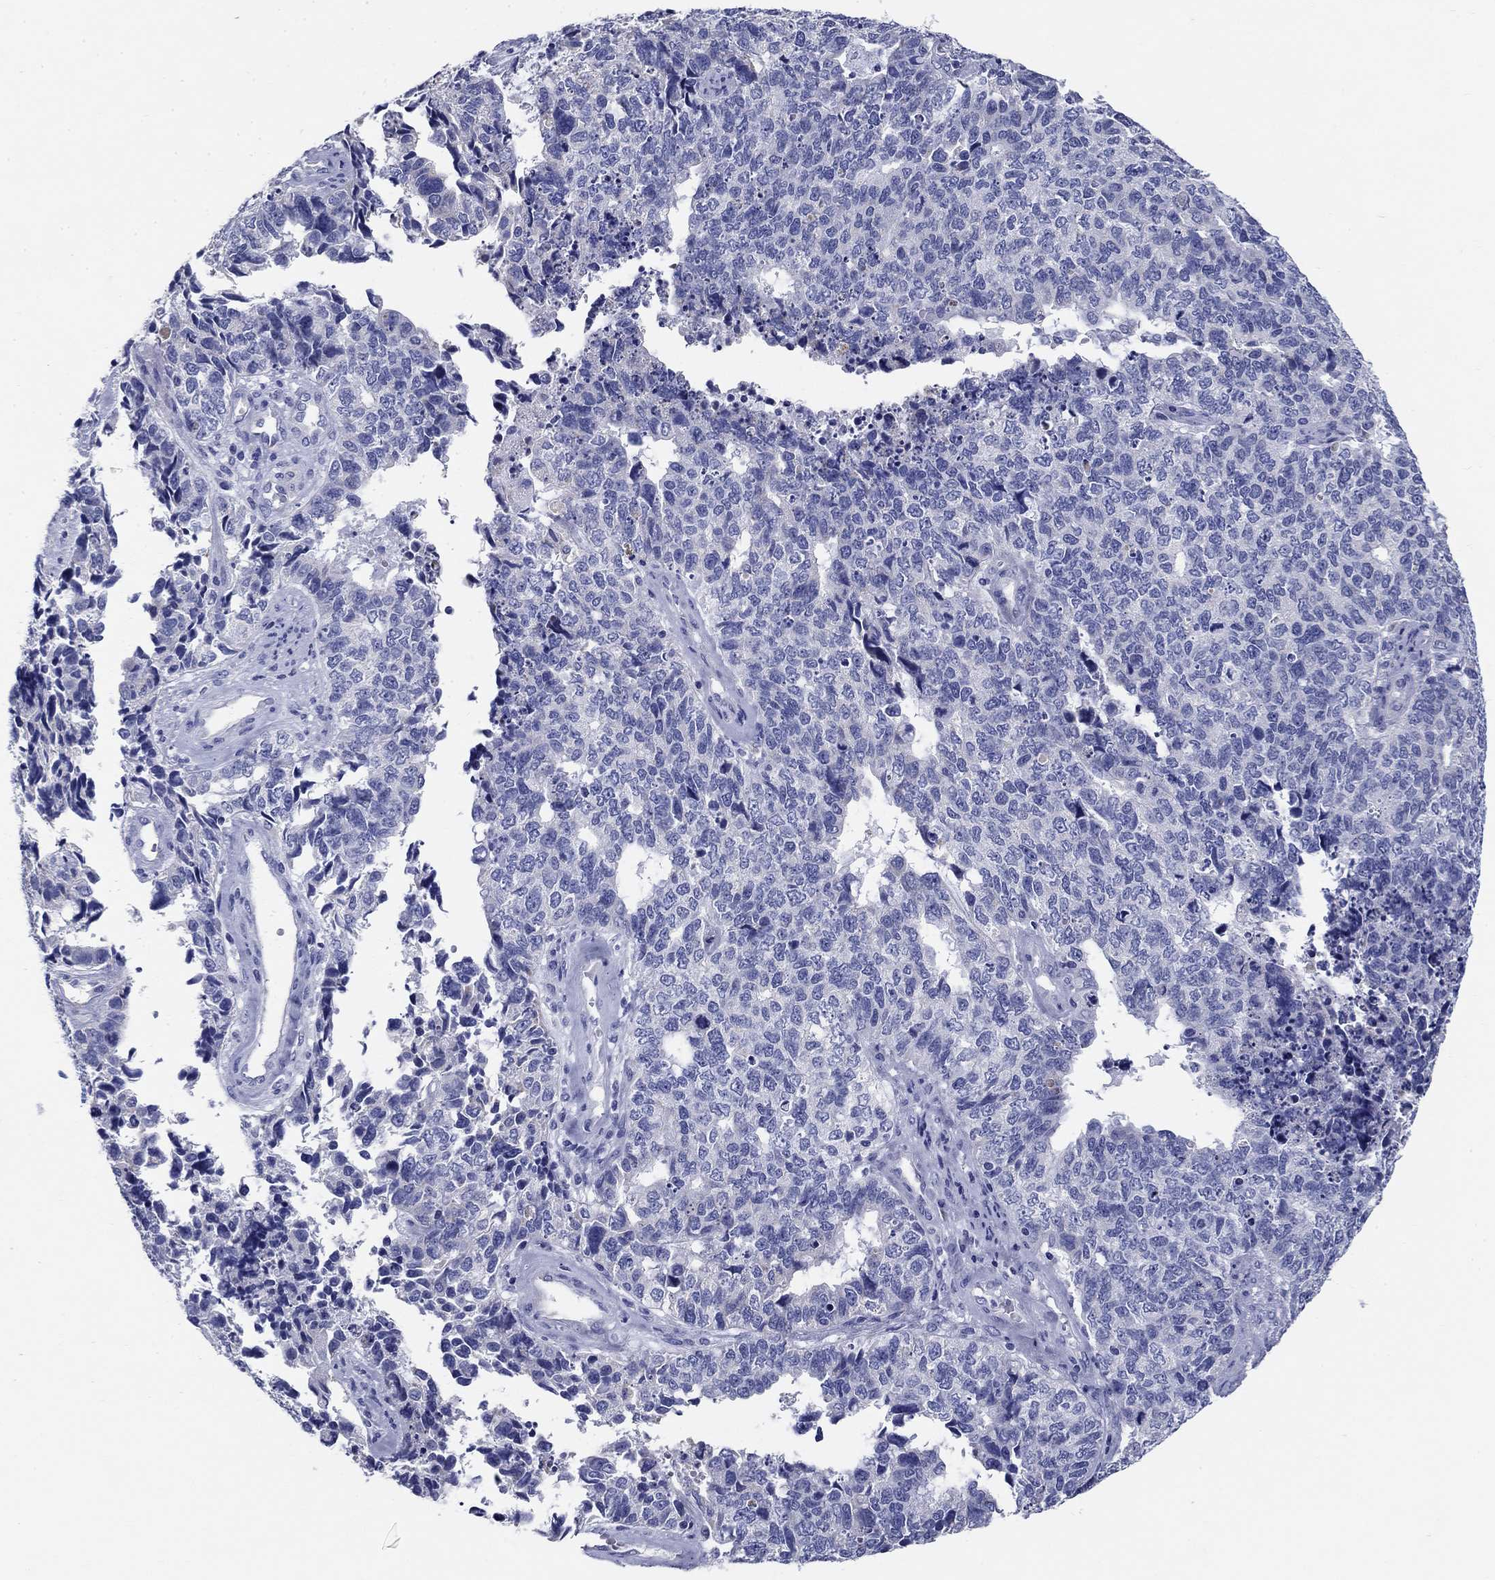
{"staining": {"intensity": "negative", "quantity": "none", "location": "none"}, "tissue": "cervical cancer", "cell_type": "Tumor cells", "image_type": "cancer", "snomed": [{"axis": "morphology", "description": "Squamous cell carcinoma, NOS"}, {"axis": "topography", "description": "Cervix"}], "caption": "Immunohistochemistry (IHC) photomicrograph of neoplastic tissue: cervical squamous cell carcinoma stained with DAB (3,3'-diaminobenzidine) demonstrates no significant protein positivity in tumor cells.", "gene": "UPB1", "patient": {"sex": "female", "age": 63}}